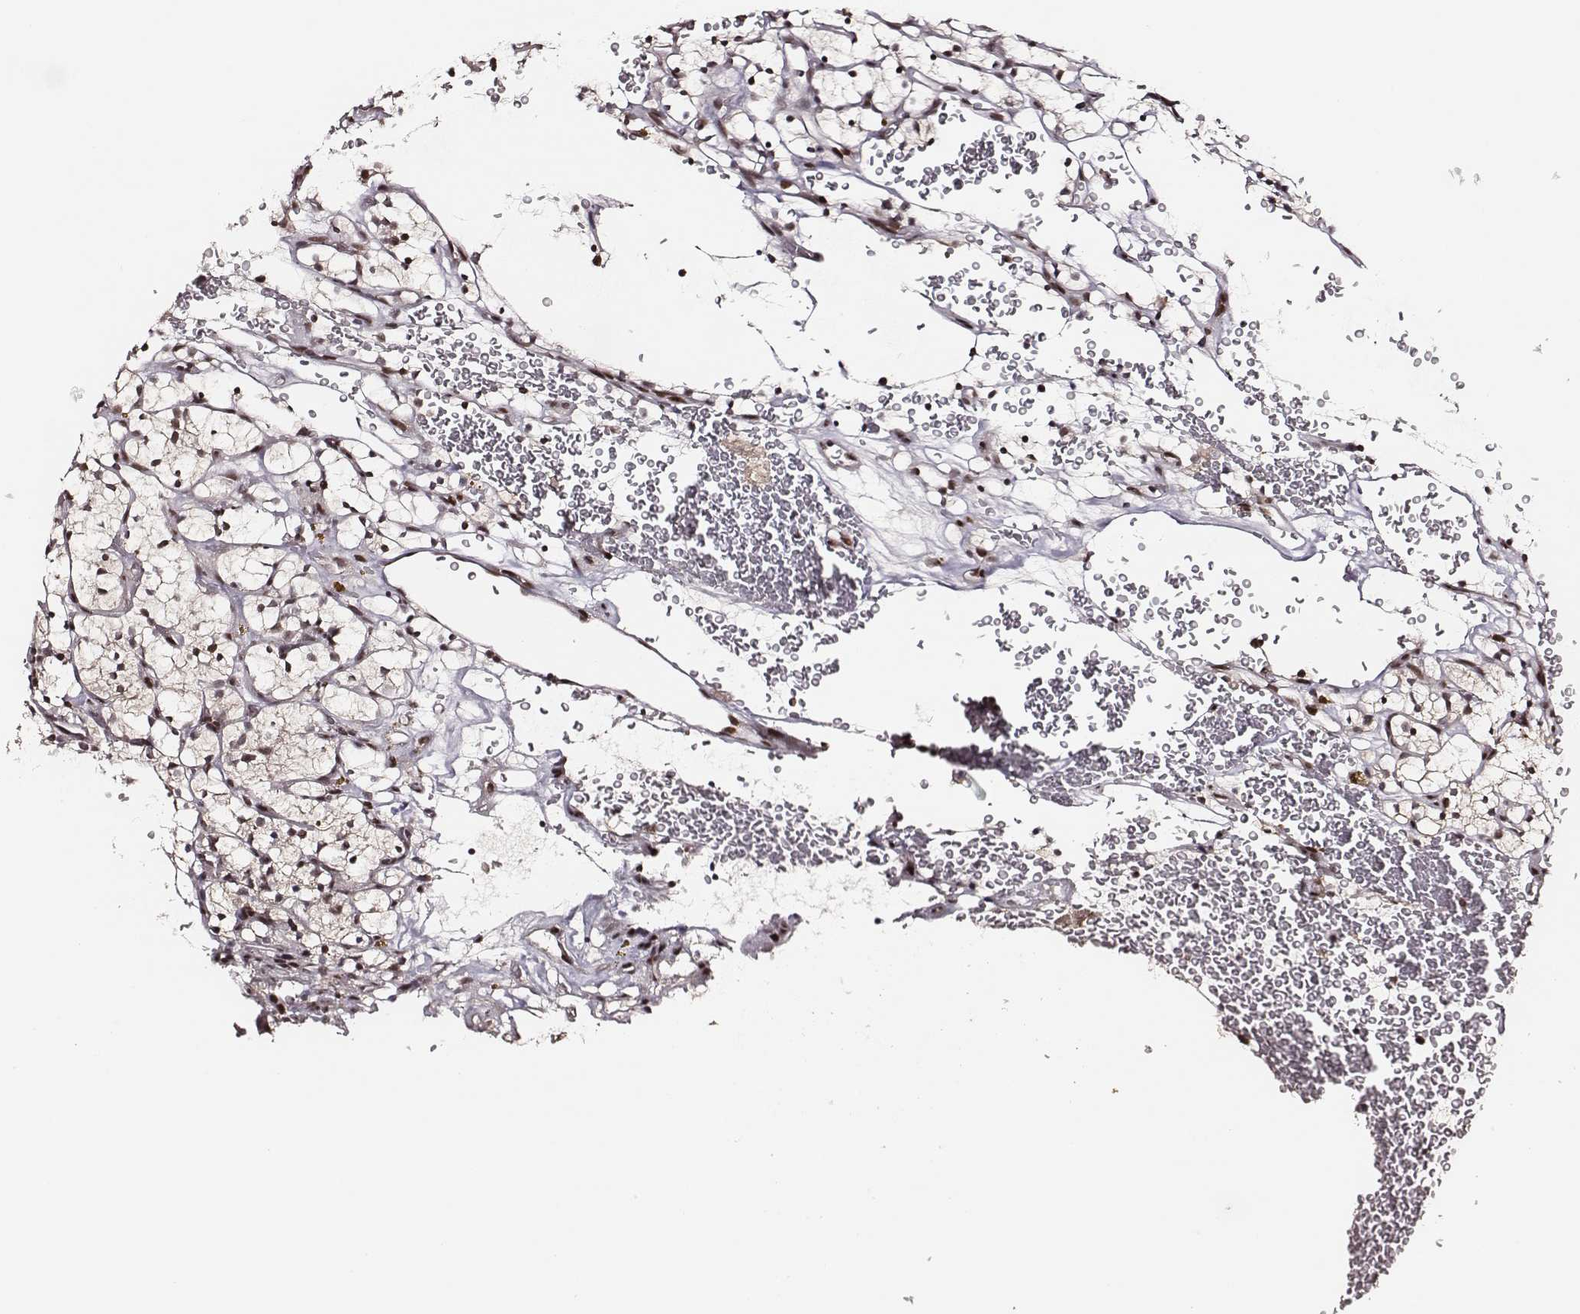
{"staining": {"intensity": "strong", "quantity": ">75%", "location": "nuclear"}, "tissue": "renal cancer", "cell_type": "Tumor cells", "image_type": "cancer", "snomed": [{"axis": "morphology", "description": "Adenocarcinoma, NOS"}, {"axis": "topography", "description": "Kidney"}], "caption": "Protein staining of renal cancer (adenocarcinoma) tissue demonstrates strong nuclear expression in approximately >75% of tumor cells. The staining was performed using DAB, with brown indicating positive protein expression. Nuclei are stained blue with hematoxylin.", "gene": "PPARA", "patient": {"sex": "female", "age": 64}}